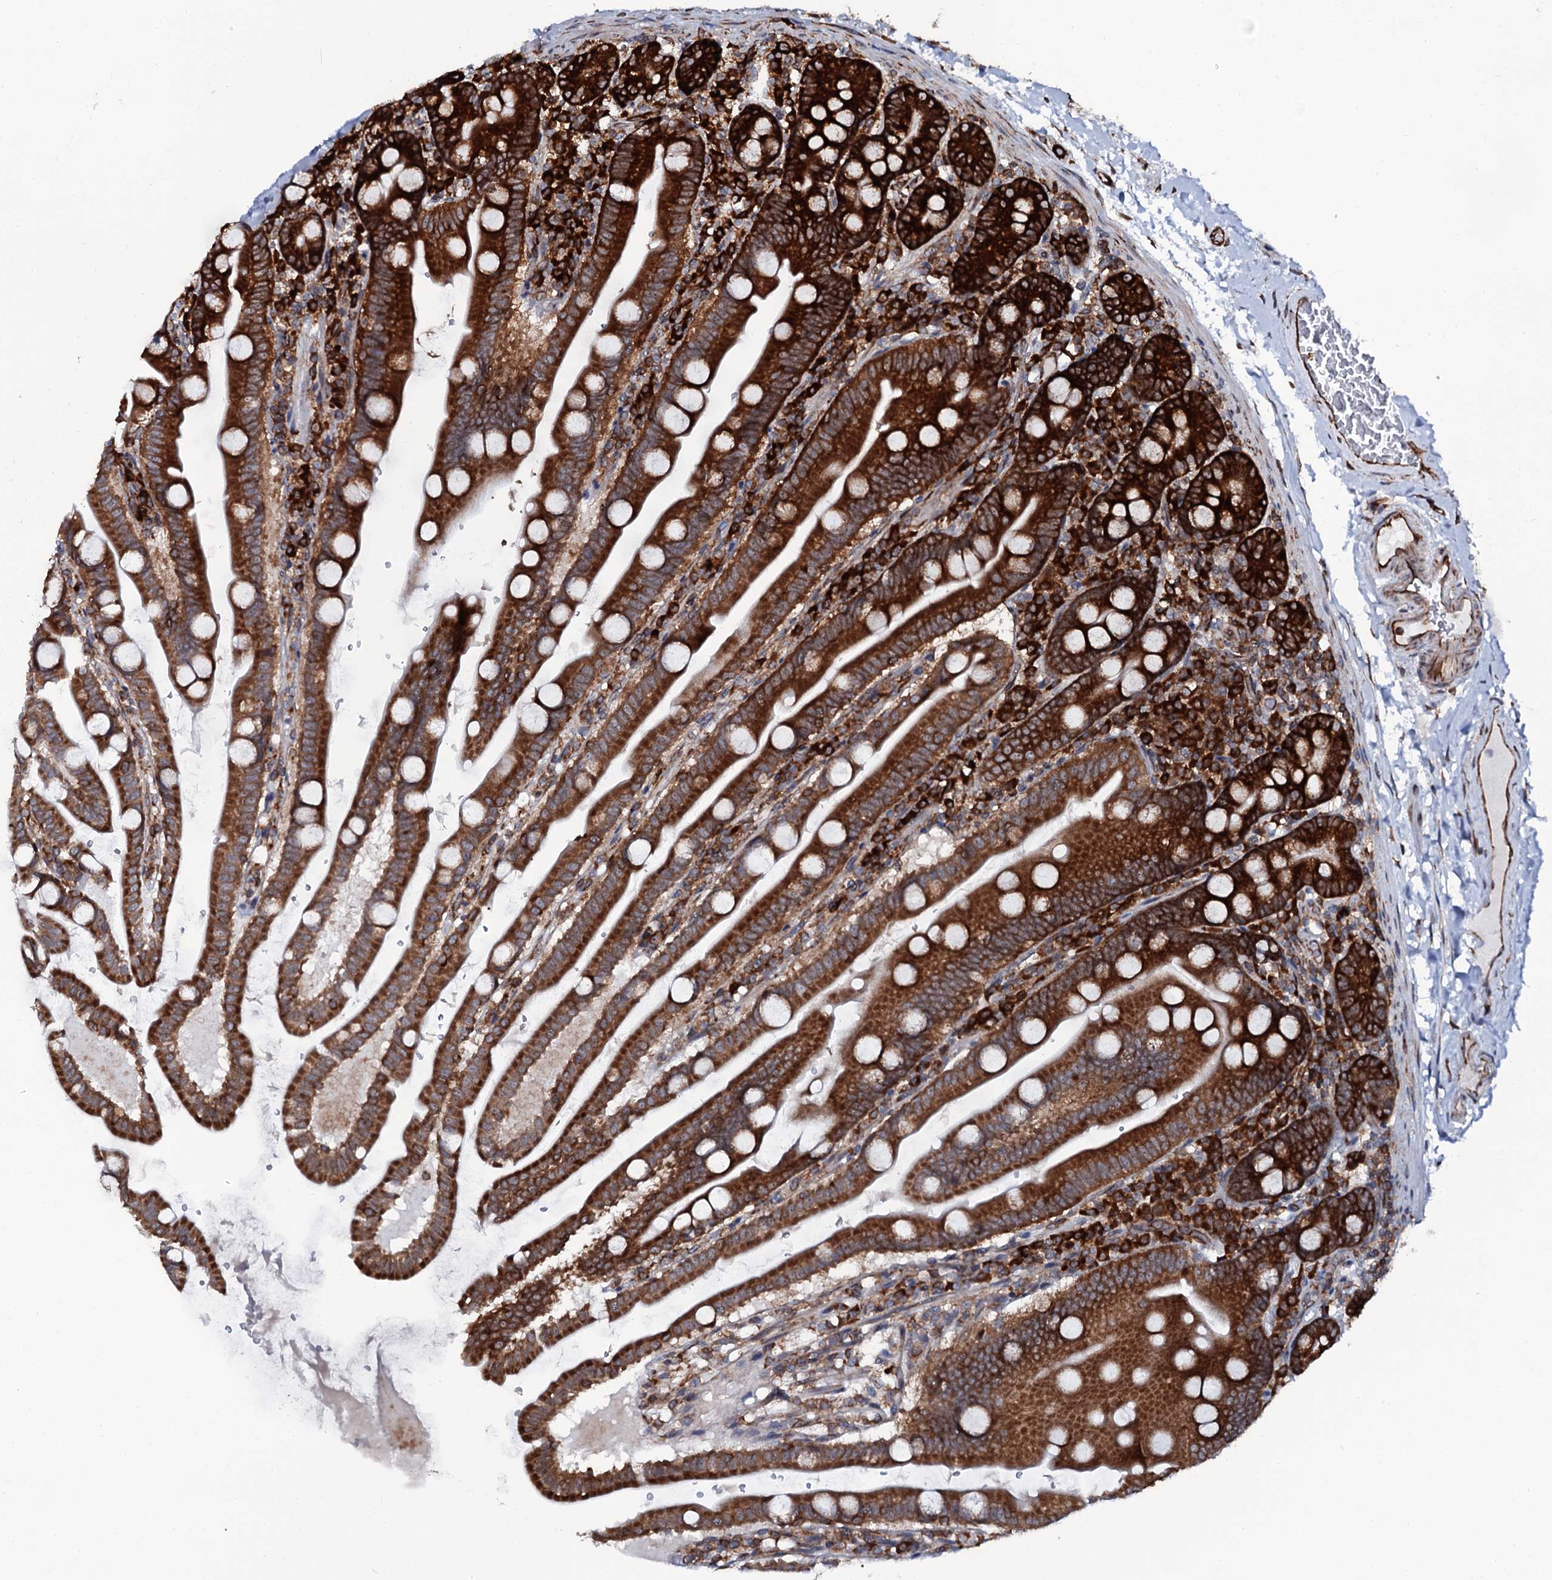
{"staining": {"intensity": "strong", "quantity": ">75%", "location": "cytoplasmic/membranous"}, "tissue": "small intestine", "cell_type": "Glandular cells", "image_type": "normal", "snomed": [{"axis": "morphology", "description": "Normal tissue, NOS"}, {"axis": "topography", "description": "Small intestine"}], "caption": "Immunohistochemistry (IHC) histopathology image of benign human small intestine stained for a protein (brown), which shows high levels of strong cytoplasmic/membranous expression in about >75% of glandular cells.", "gene": "SPTY2D1", "patient": {"sex": "female", "age": 68}}